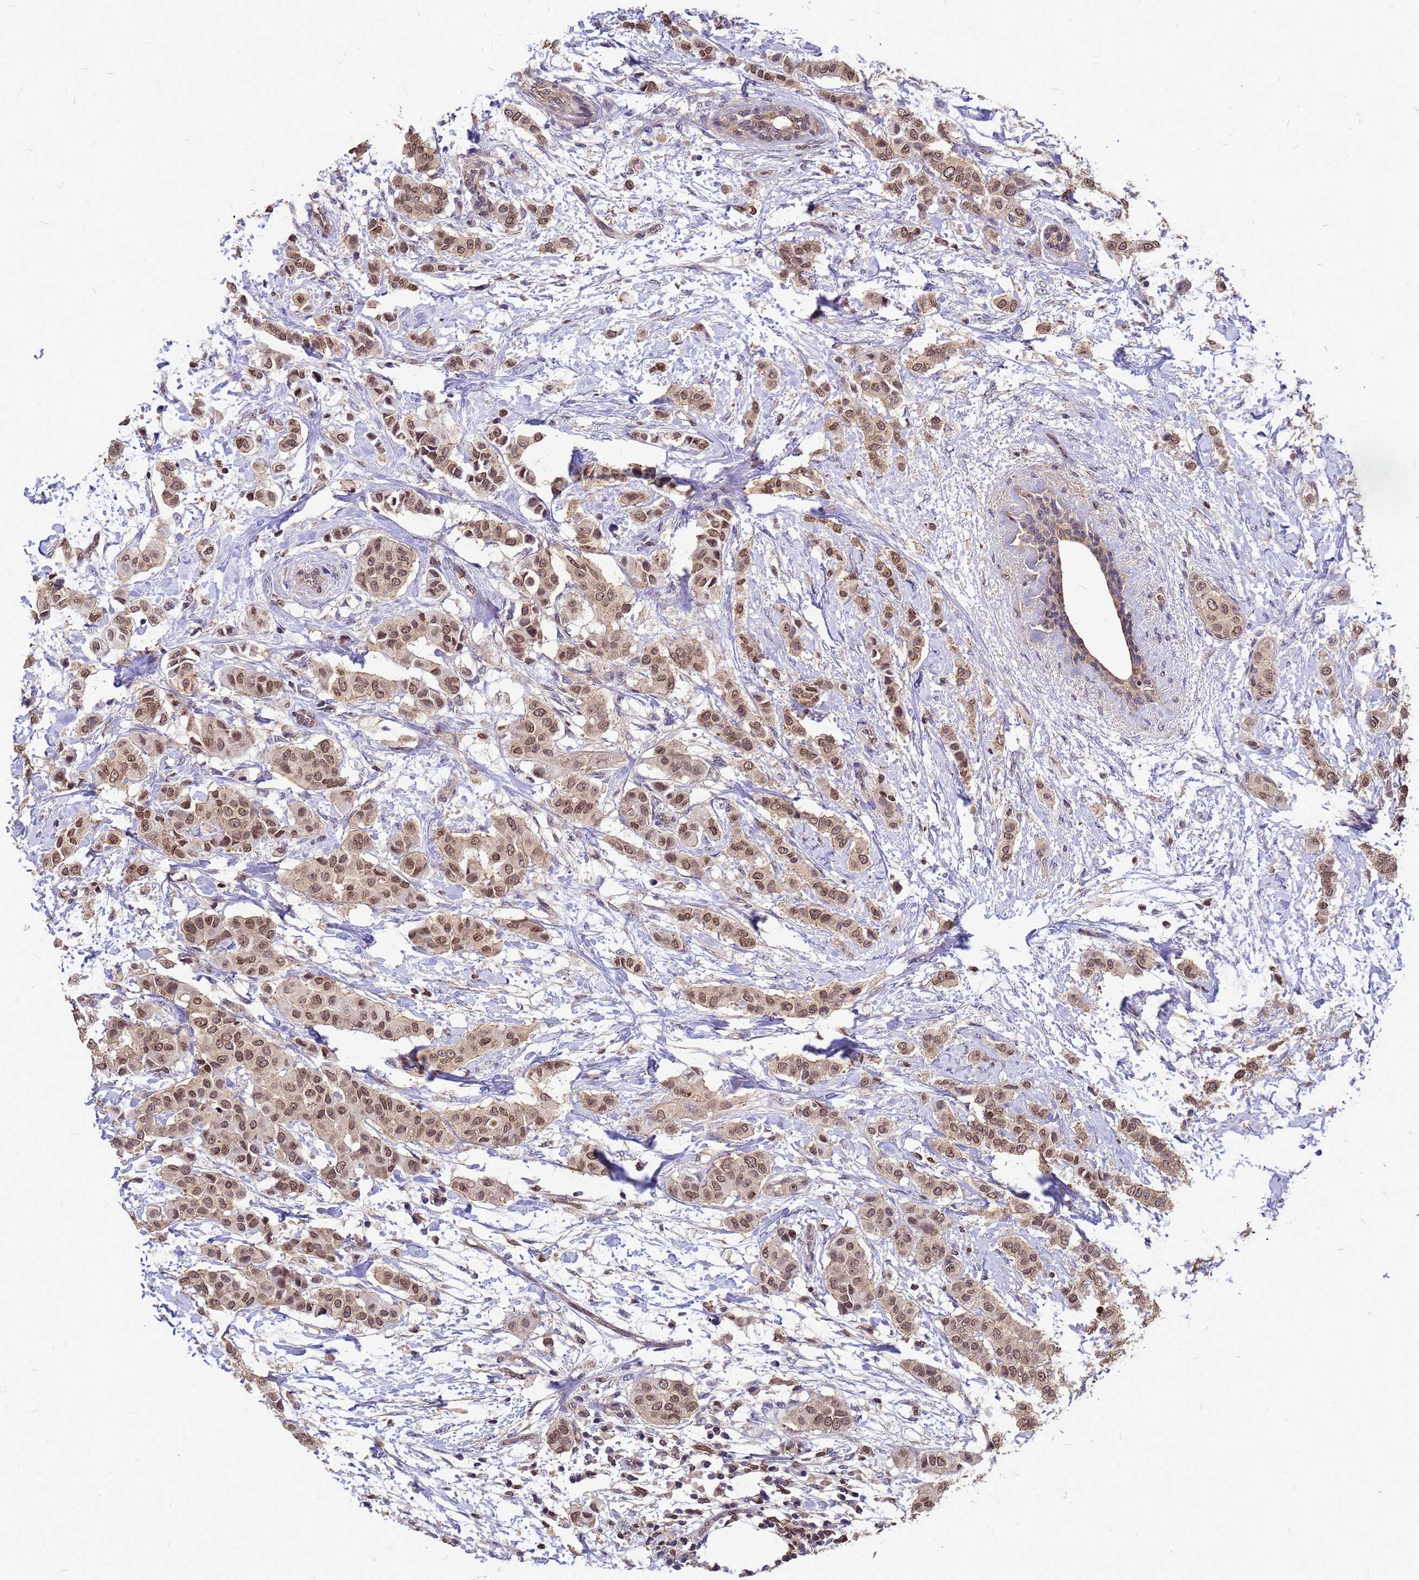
{"staining": {"intensity": "moderate", "quantity": ">75%", "location": "cytoplasmic/membranous,nuclear"}, "tissue": "breast cancer", "cell_type": "Tumor cells", "image_type": "cancer", "snomed": [{"axis": "morphology", "description": "Duct carcinoma"}, {"axis": "topography", "description": "Breast"}], "caption": "Immunohistochemistry photomicrograph of neoplastic tissue: breast intraductal carcinoma stained using IHC reveals medium levels of moderate protein expression localized specifically in the cytoplasmic/membranous and nuclear of tumor cells, appearing as a cytoplasmic/membranous and nuclear brown color.", "gene": "C1orf35", "patient": {"sex": "female", "age": 40}}